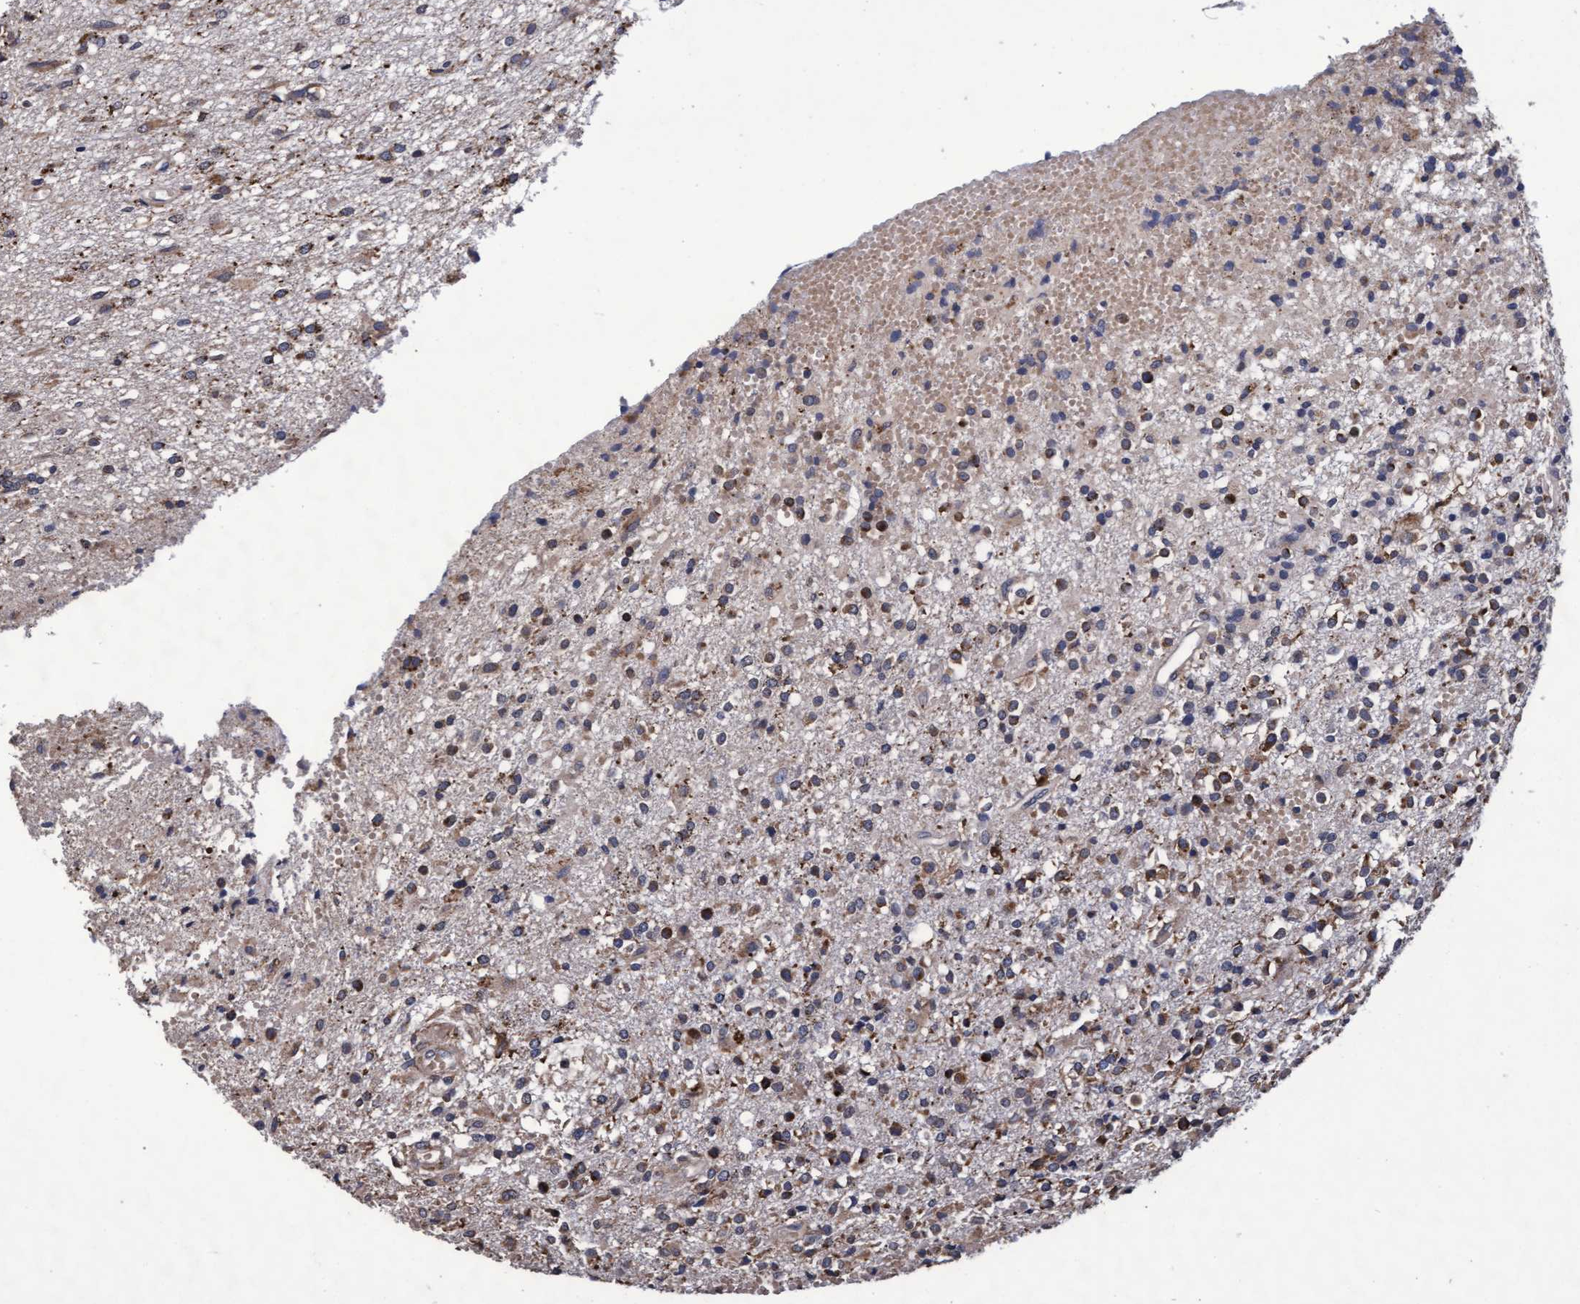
{"staining": {"intensity": "moderate", "quantity": "25%-75%", "location": "cytoplasmic/membranous"}, "tissue": "glioma", "cell_type": "Tumor cells", "image_type": "cancer", "snomed": [{"axis": "morphology", "description": "Glioma, malignant, High grade"}, {"axis": "topography", "description": "Brain"}], "caption": "Protein analysis of glioma tissue demonstrates moderate cytoplasmic/membranous staining in about 25%-75% of tumor cells. The protein of interest is stained brown, and the nuclei are stained in blue (DAB IHC with brightfield microscopy, high magnification).", "gene": "CPQ", "patient": {"sex": "female", "age": 59}}